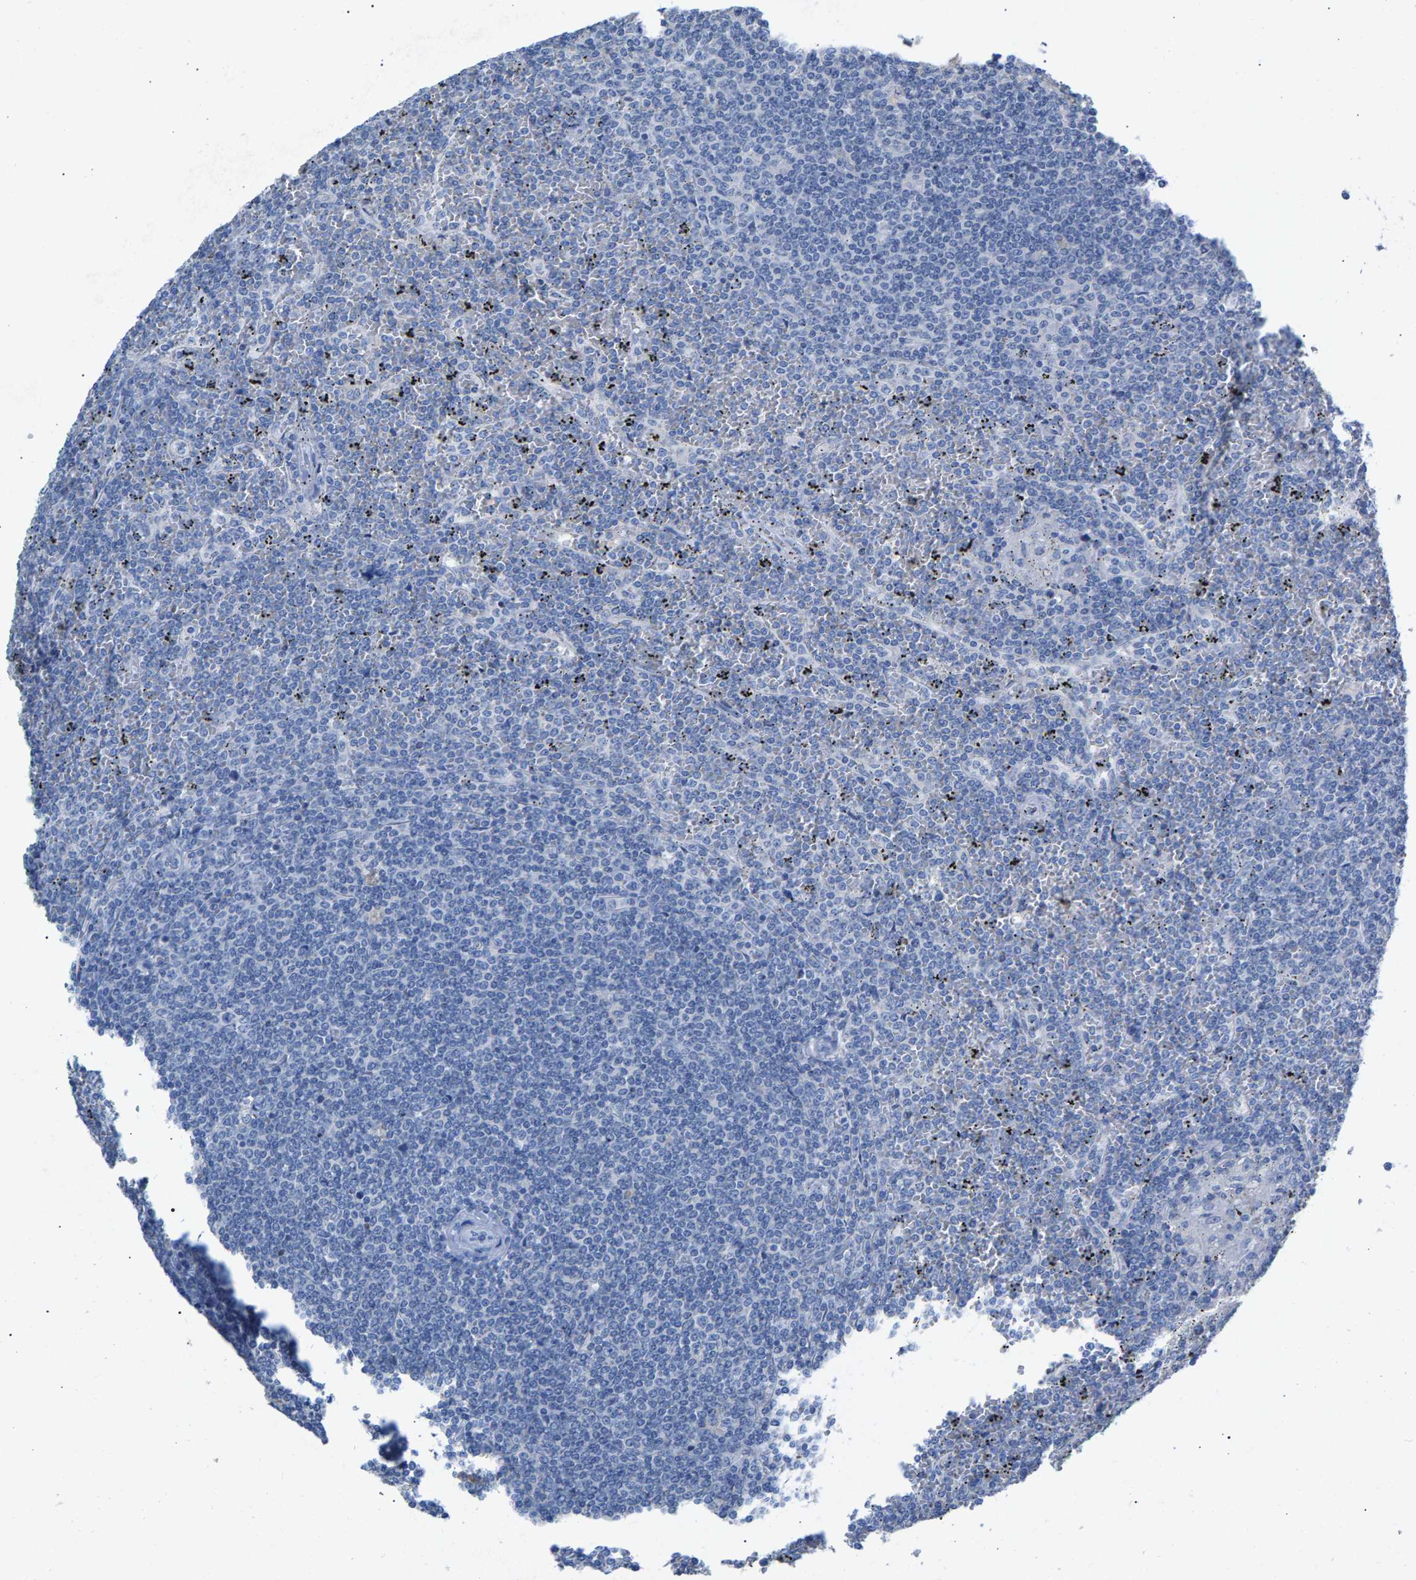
{"staining": {"intensity": "negative", "quantity": "none", "location": "none"}, "tissue": "lymphoma", "cell_type": "Tumor cells", "image_type": "cancer", "snomed": [{"axis": "morphology", "description": "Malignant lymphoma, non-Hodgkin's type, Low grade"}, {"axis": "topography", "description": "Spleen"}], "caption": "Tumor cells show no significant expression in lymphoma.", "gene": "APOH", "patient": {"sex": "female", "age": 19}}